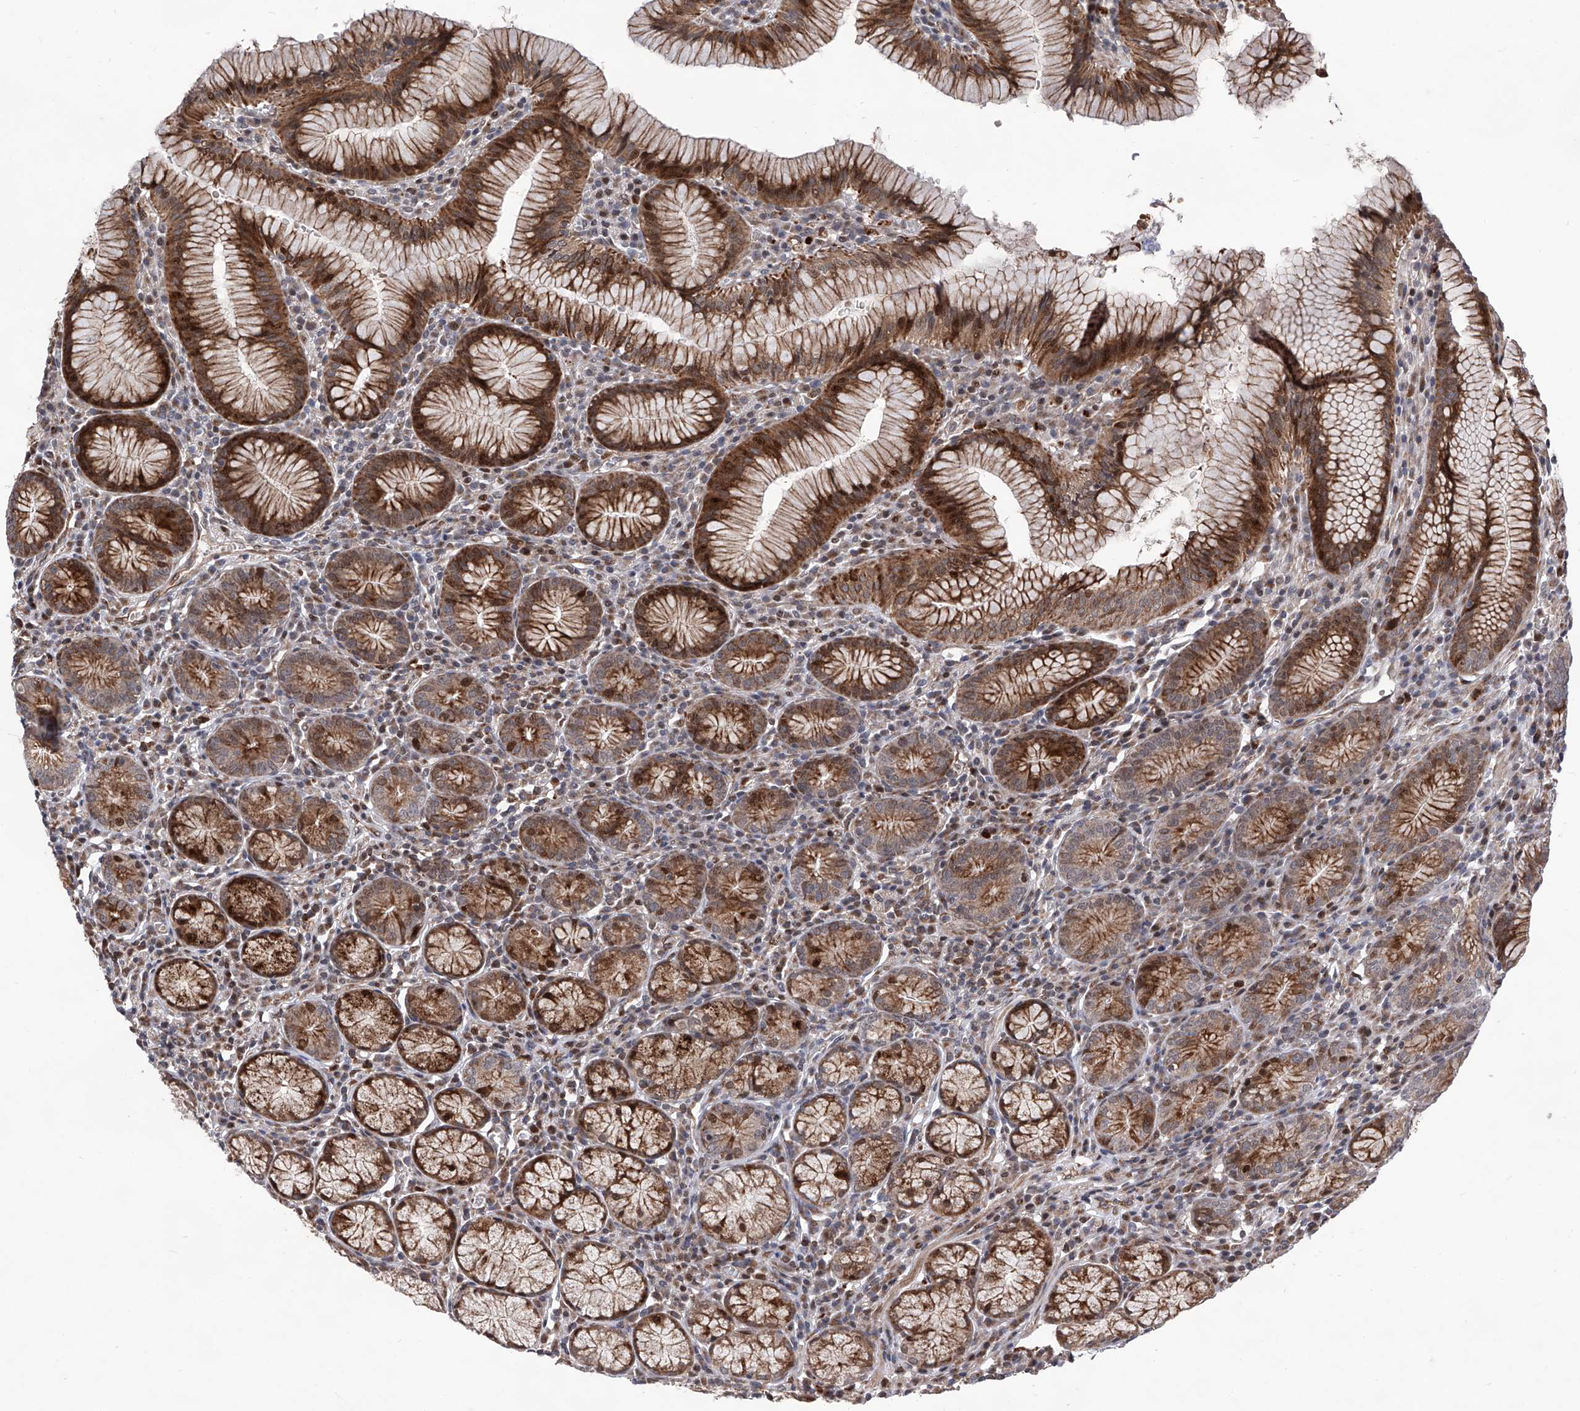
{"staining": {"intensity": "strong", "quantity": ">75%", "location": "cytoplasmic/membranous,nuclear"}, "tissue": "stomach", "cell_type": "Glandular cells", "image_type": "normal", "snomed": [{"axis": "morphology", "description": "Normal tissue, NOS"}, {"axis": "topography", "description": "Stomach"}], "caption": "Human stomach stained for a protein (brown) shows strong cytoplasmic/membranous,nuclear positive staining in approximately >75% of glandular cells.", "gene": "FARP2", "patient": {"sex": "male", "age": 55}}